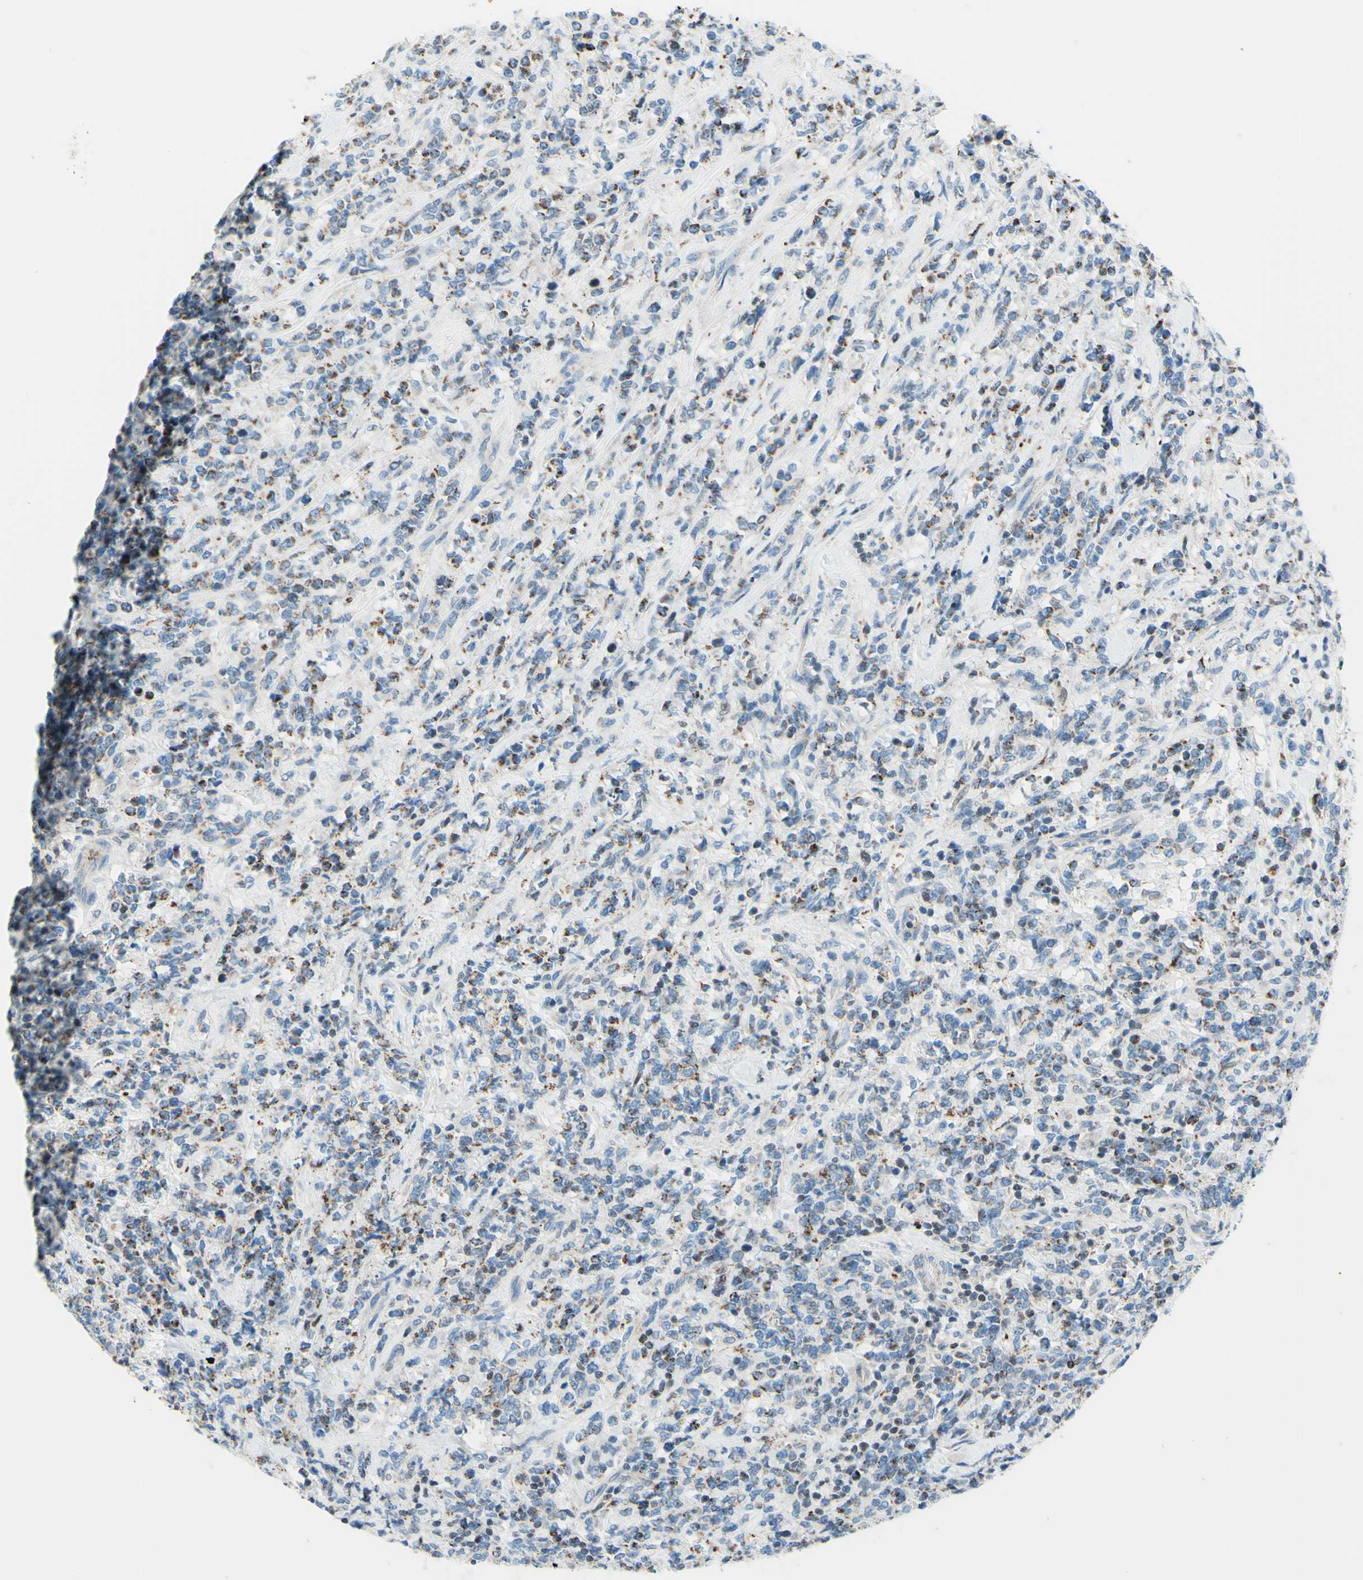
{"staining": {"intensity": "weak", "quantity": "25%-75%", "location": "cytoplasmic/membranous,nuclear"}, "tissue": "lymphoma", "cell_type": "Tumor cells", "image_type": "cancer", "snomed": [{"axis": "morphology", "description": "Malignant lymphoma, non-Hodgkin's type, High grade"}, {"axis": "topography", "description": "Soft tissue"}], "caption": "High-grade malignant lymphoma, non-Hodgkin's type tissue displays weak cytoplasmic/membranous and nuclear positivity in approximately 25%-75% of tumor cells, visualized by immunohistochemistry.", "gene": "CBX7", "patient": {"sex": "male", "age": 18}}